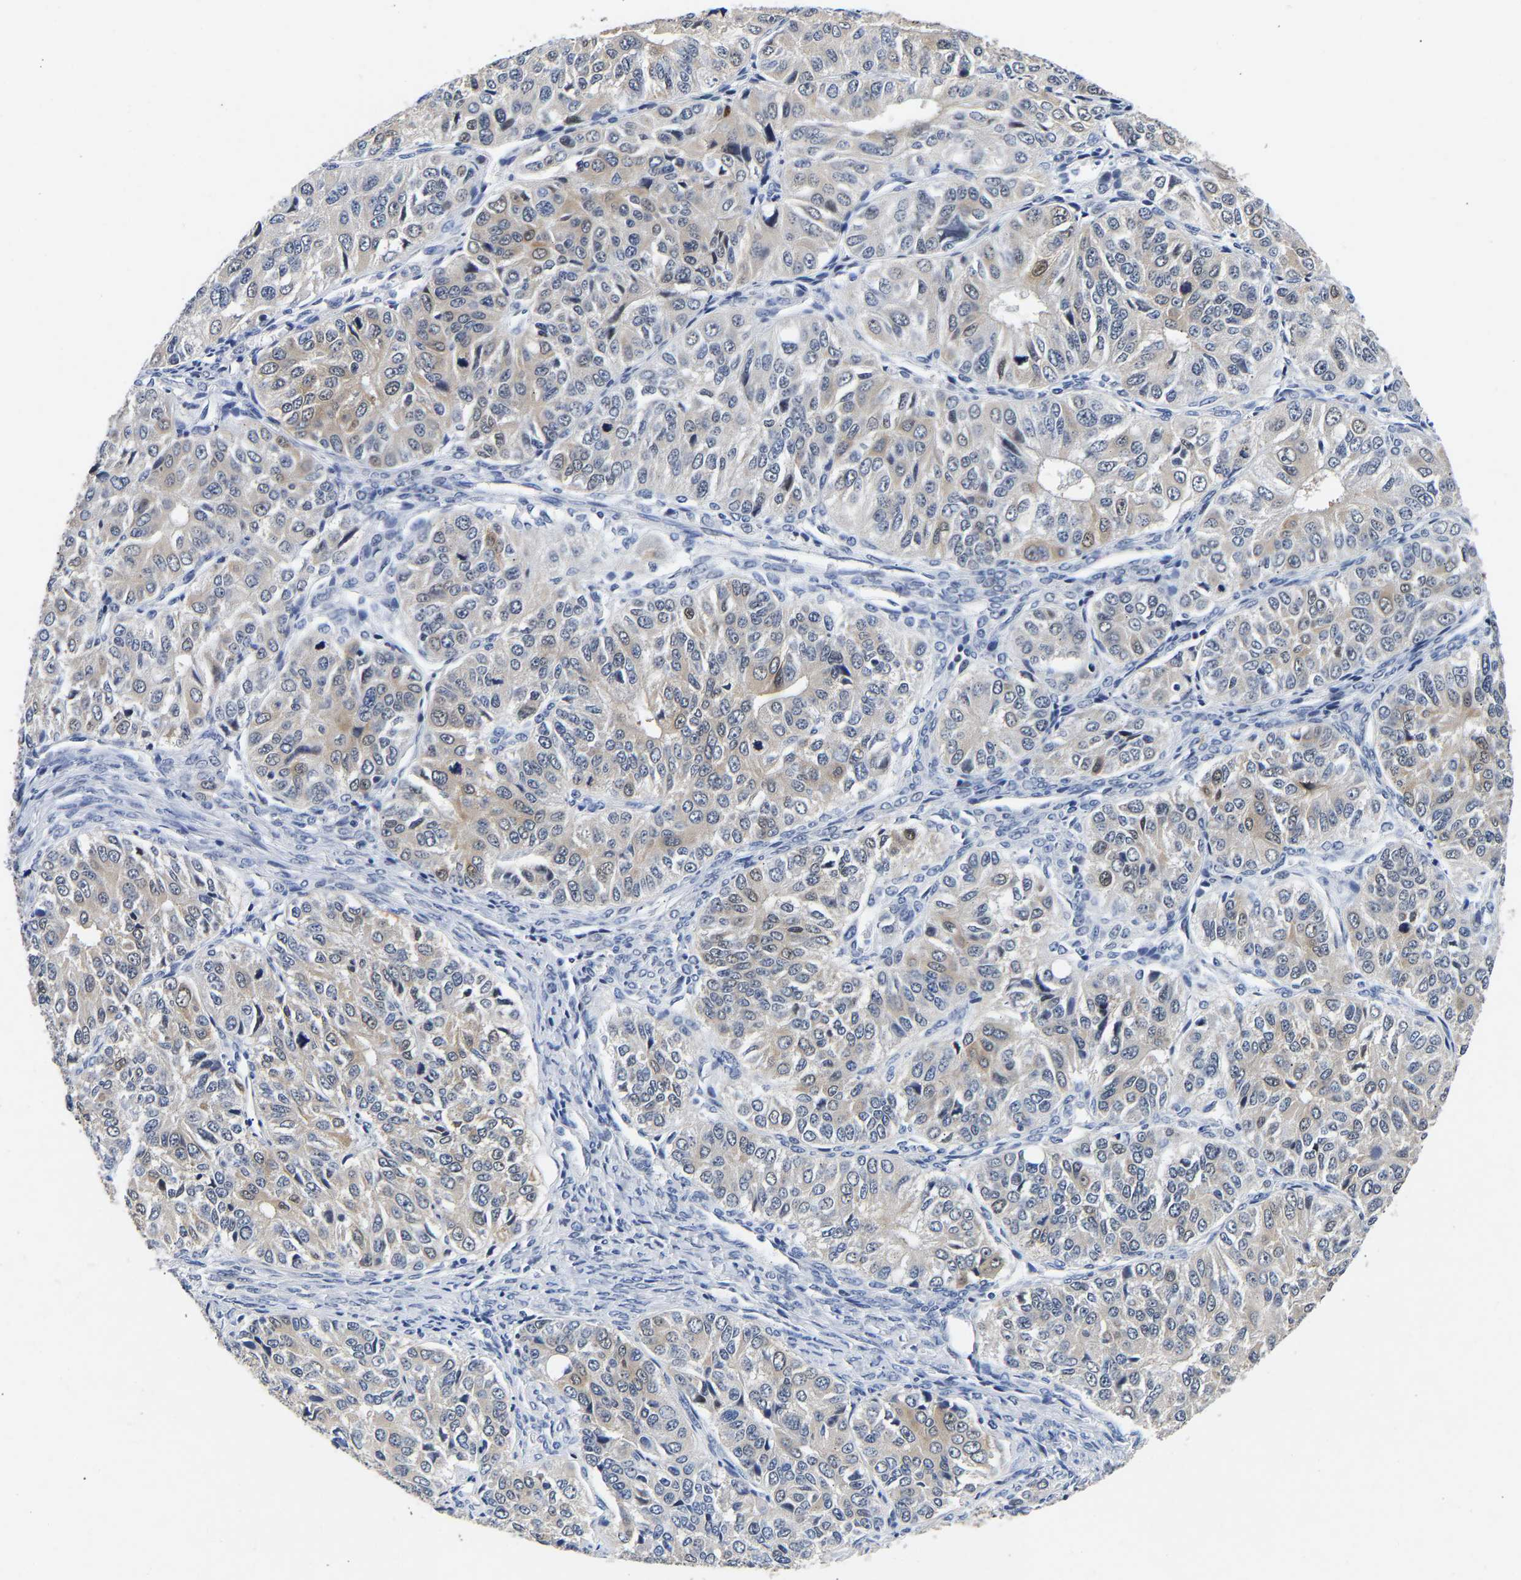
{"staining": {"intensity": "weak", "quantity": "<25%", "location": "cytoplasmic/membranous,nuclear"}, "tissue": "ovarian cancer", "cell_type": "Tumor cells", "image_type": "cancer", "snomed": [{"axis": "morphology", "description": "Carcinoma, endometroid"}, {"axis": "topography", "description": "Ovary"}], "caption": "Tumor cells show no significant protein expression in ovarian endometroid carcinoma.", "gene": "CCDC6", "patient": {"sex": "female", "age": 51}}